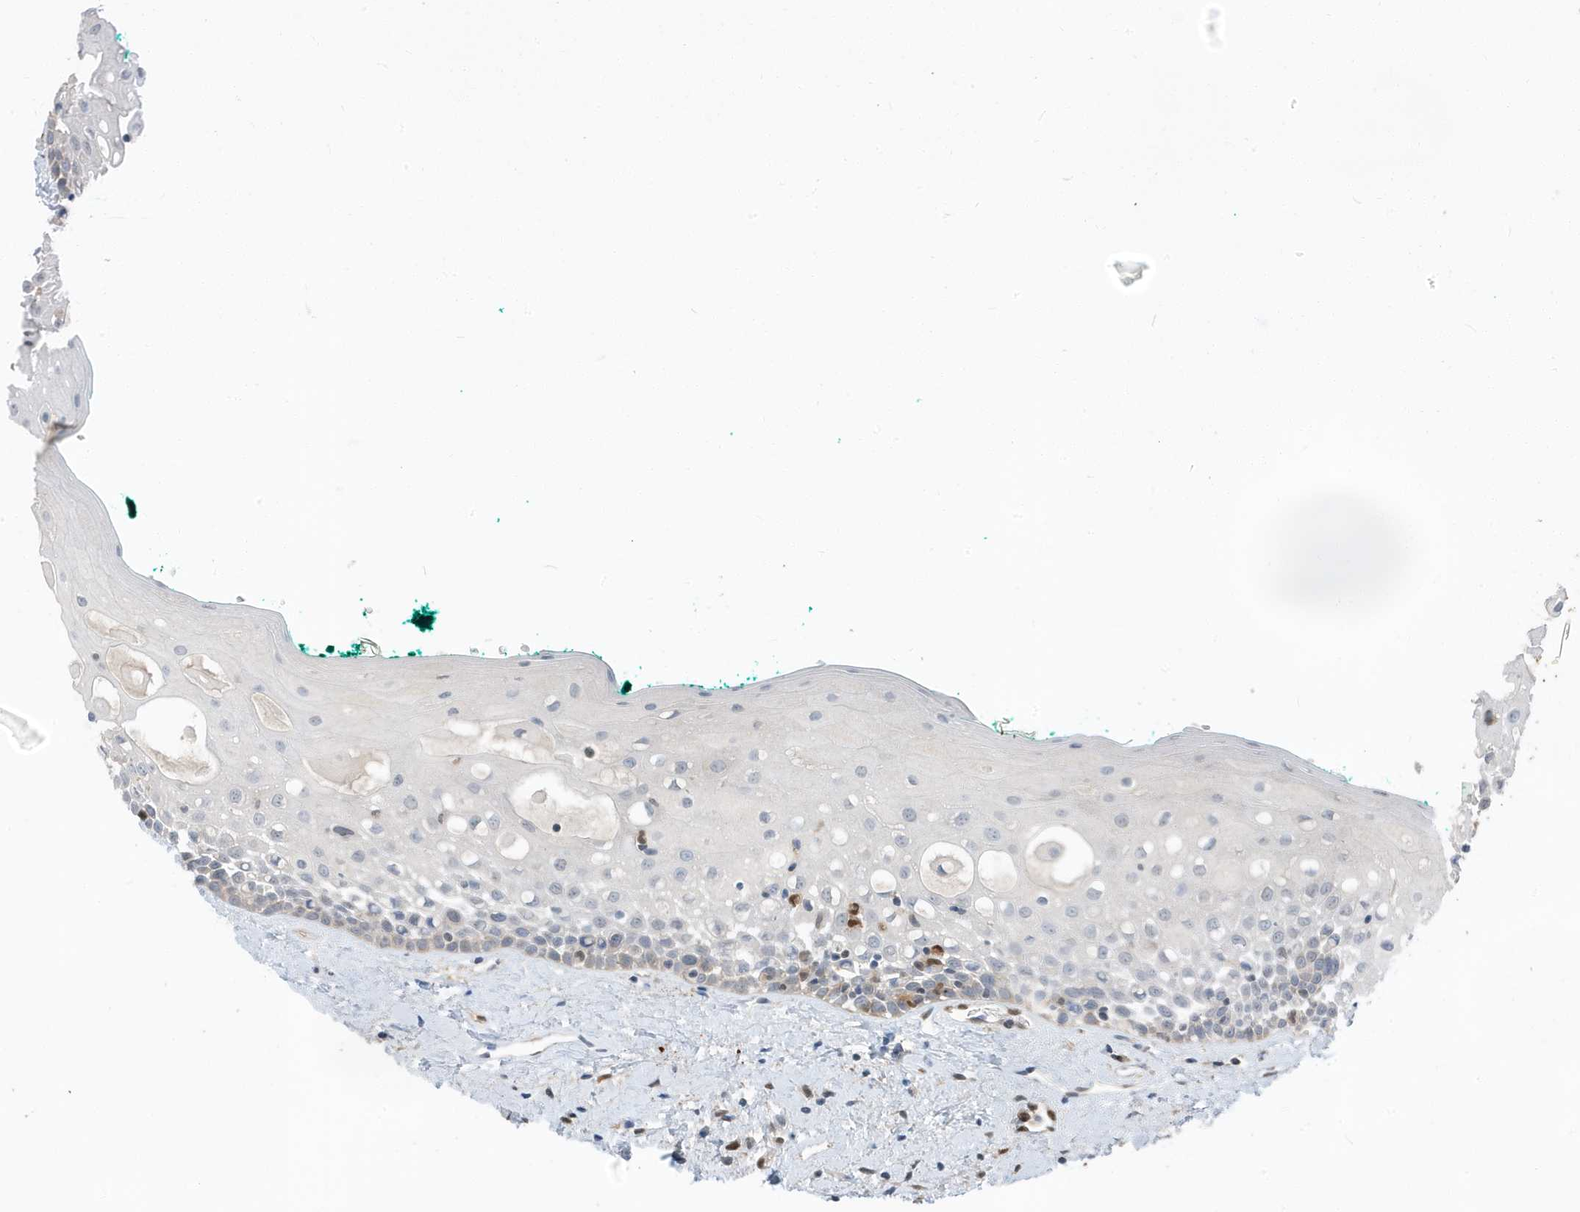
{"staining": {"intensity": "moderate", "quantity": "<25%", "location": "cytoplasmic/membranous,nuclear"}, "tissue": "oral mucosa", "cell_type": "Squamous epithelial cells", "image_type": "normal", "snomed": [{"axis": "morphology", "description": "Normal tissue, NOS"}, {"axis": "topography", "description": "Oral tissue"}], "caption": "About <25% of squamous epithelial cells in benign human oral mucosa demonstrate moderate cytoplasmic/membranous,nuclear protein expression as visualized by brown immunohistochemical staining.", "gene": "NCOA7", "patient": {"sex": "female", "age": 70}}